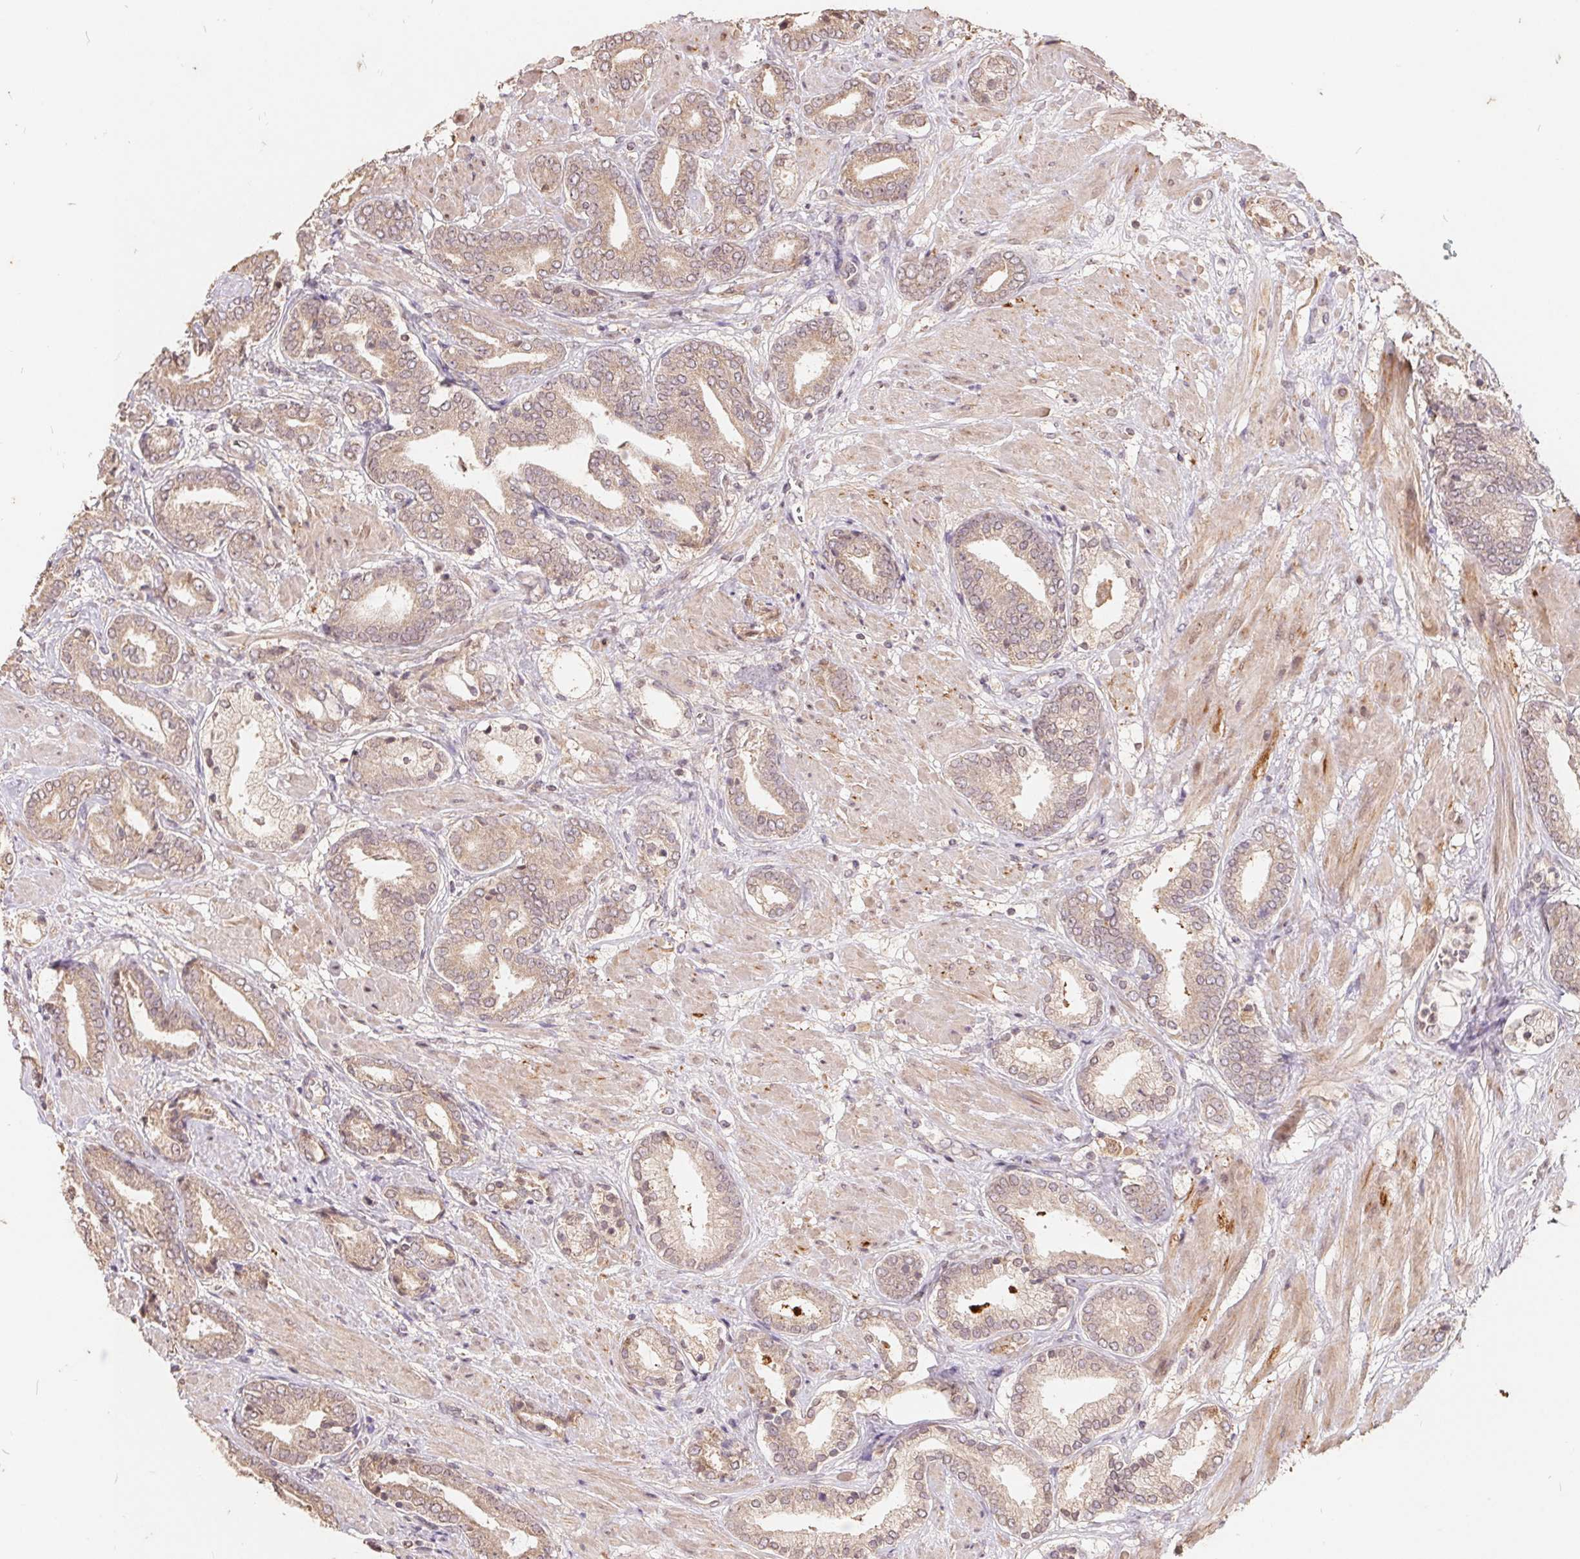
{"staining": {"intensity": "weak", "quantity": ">75%", "location": "cytoplasmic/membranous"}, "tissue": "prostate cancer", "cell_type": "Tumor cells", "image_type": "cancer", "snomed": [{"axis": "morphology", "description": "Adenocarcinoma, High grade"}, {"axis": "topography", "description": "Prostate"}], "caption": "Tumor cells reveal weak cytoplasmic/membranous expression in about >75% of cells in prostate adenocarcinoma (high-grade). The staining is performed using DAB (3,3'-diaminobenzidine) brown chromogen to label protein expression. The nuclei are counter-stained blue using hematoxylin.", "gene": "CDIPT", "patient": {"sex": "male", "age": 56}}